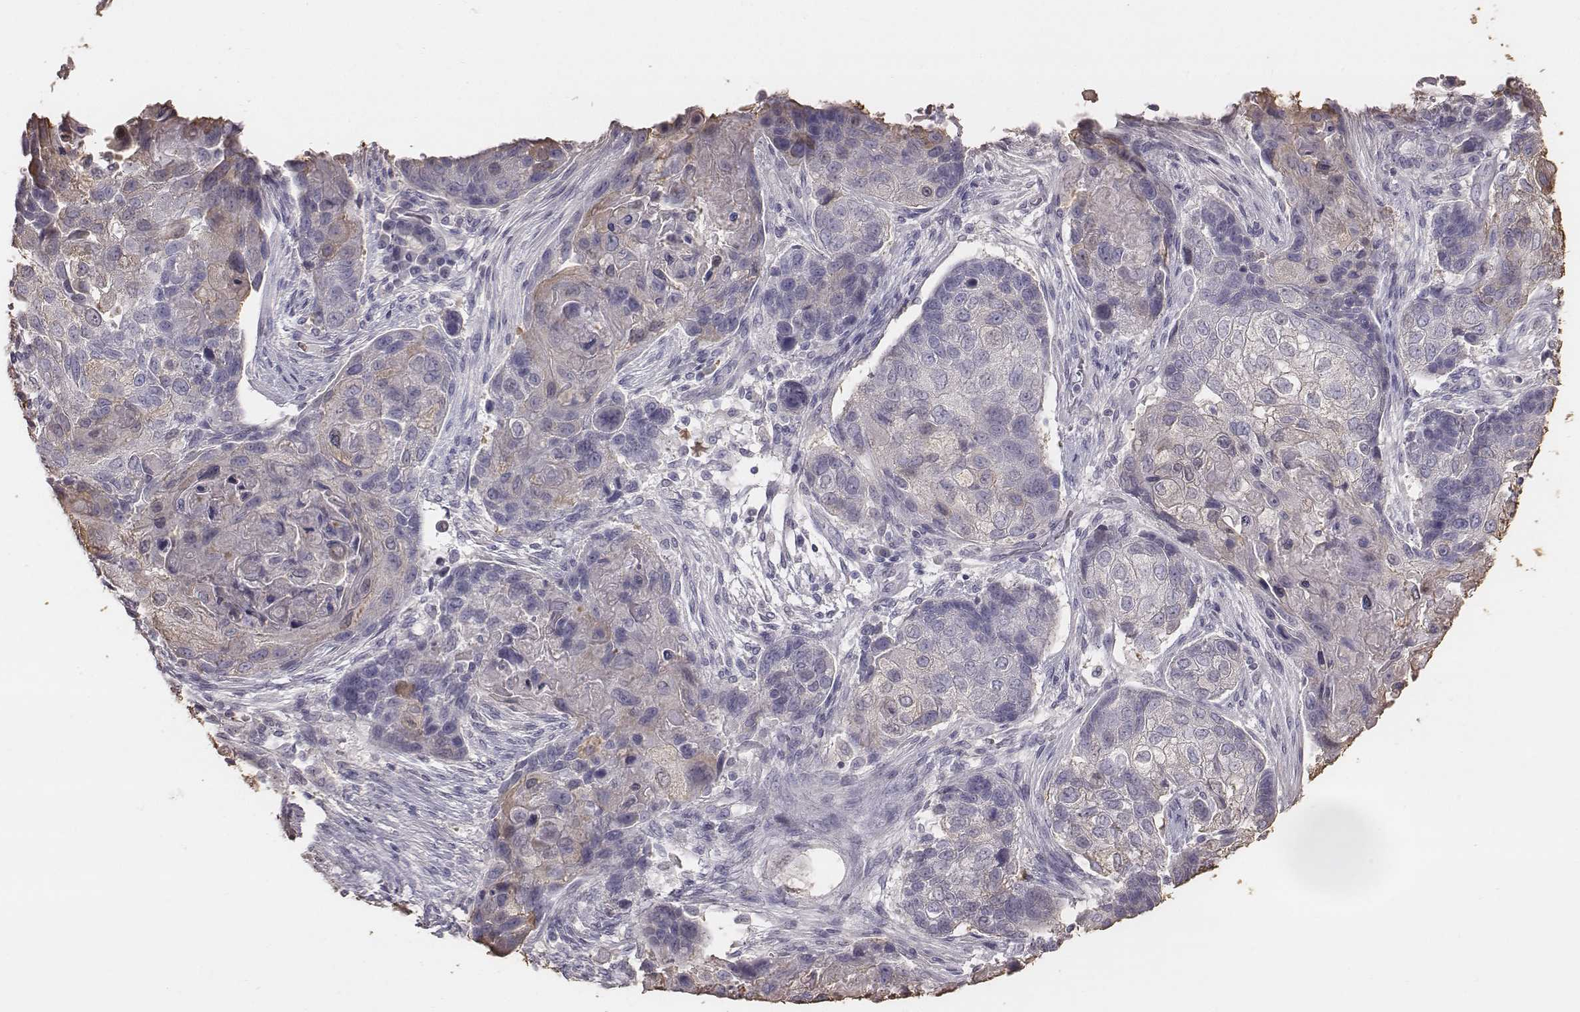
{"staining": {"intensity": "weak", "quantity": "<25%", "location": "cytoplasmic/membranous"}, "tissue": "lung cancer", "cell_type": "Tumor cells", "image_type": "cancer", "snomed": [{"axis": "morphology", "description": "Squamous cell carcinoma, NOS"}, {"axis": "topography", "description": "Lung"}], "caption": "Histopathology image shows no significant protein positivity in tumor cells of squamous cell carcinoma (lung).", "gene": "C6orf58", "patient": {"sex": "male", "age": 69}}